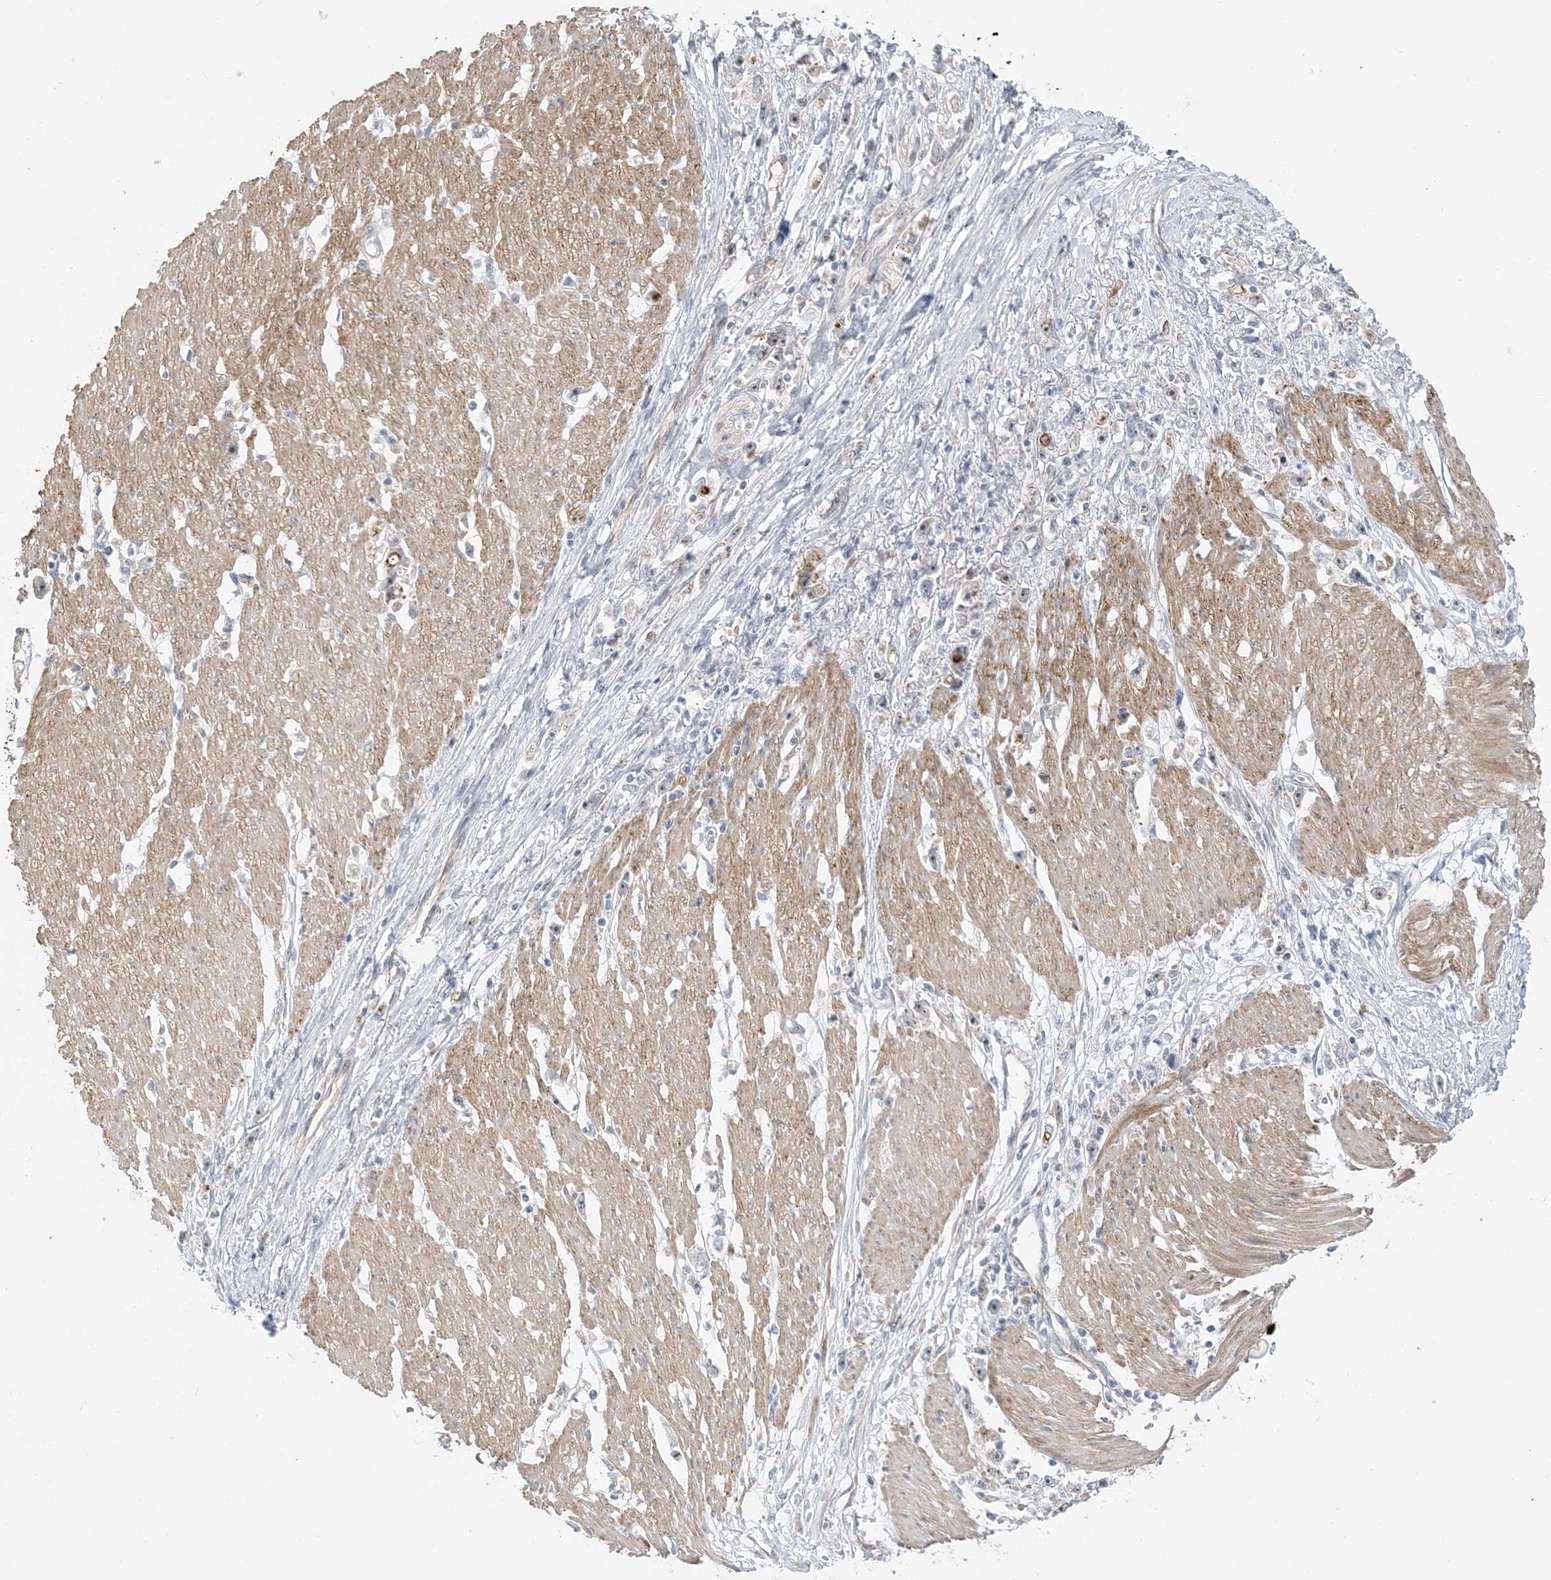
{"staining": {"intensity": "negative", "quantity": "none", "location": "none"}, "tissue": "stomach cancer", "cell_type": "Tumor cells", "image_type": "cancer", "snomed": [{"axis": "morphology", "description": "Adenocarcinoma, NOS"}, {"axis": "topography", "description": "Stomach"}], "caption": "This is an immunohistochemistry (IHC) photomicrograph of human stomach cancer (adenocarcinoma). There is no expression in tumor cells.", "gene": "IL36B", "patient": {"sex": "female", "age": 59}}